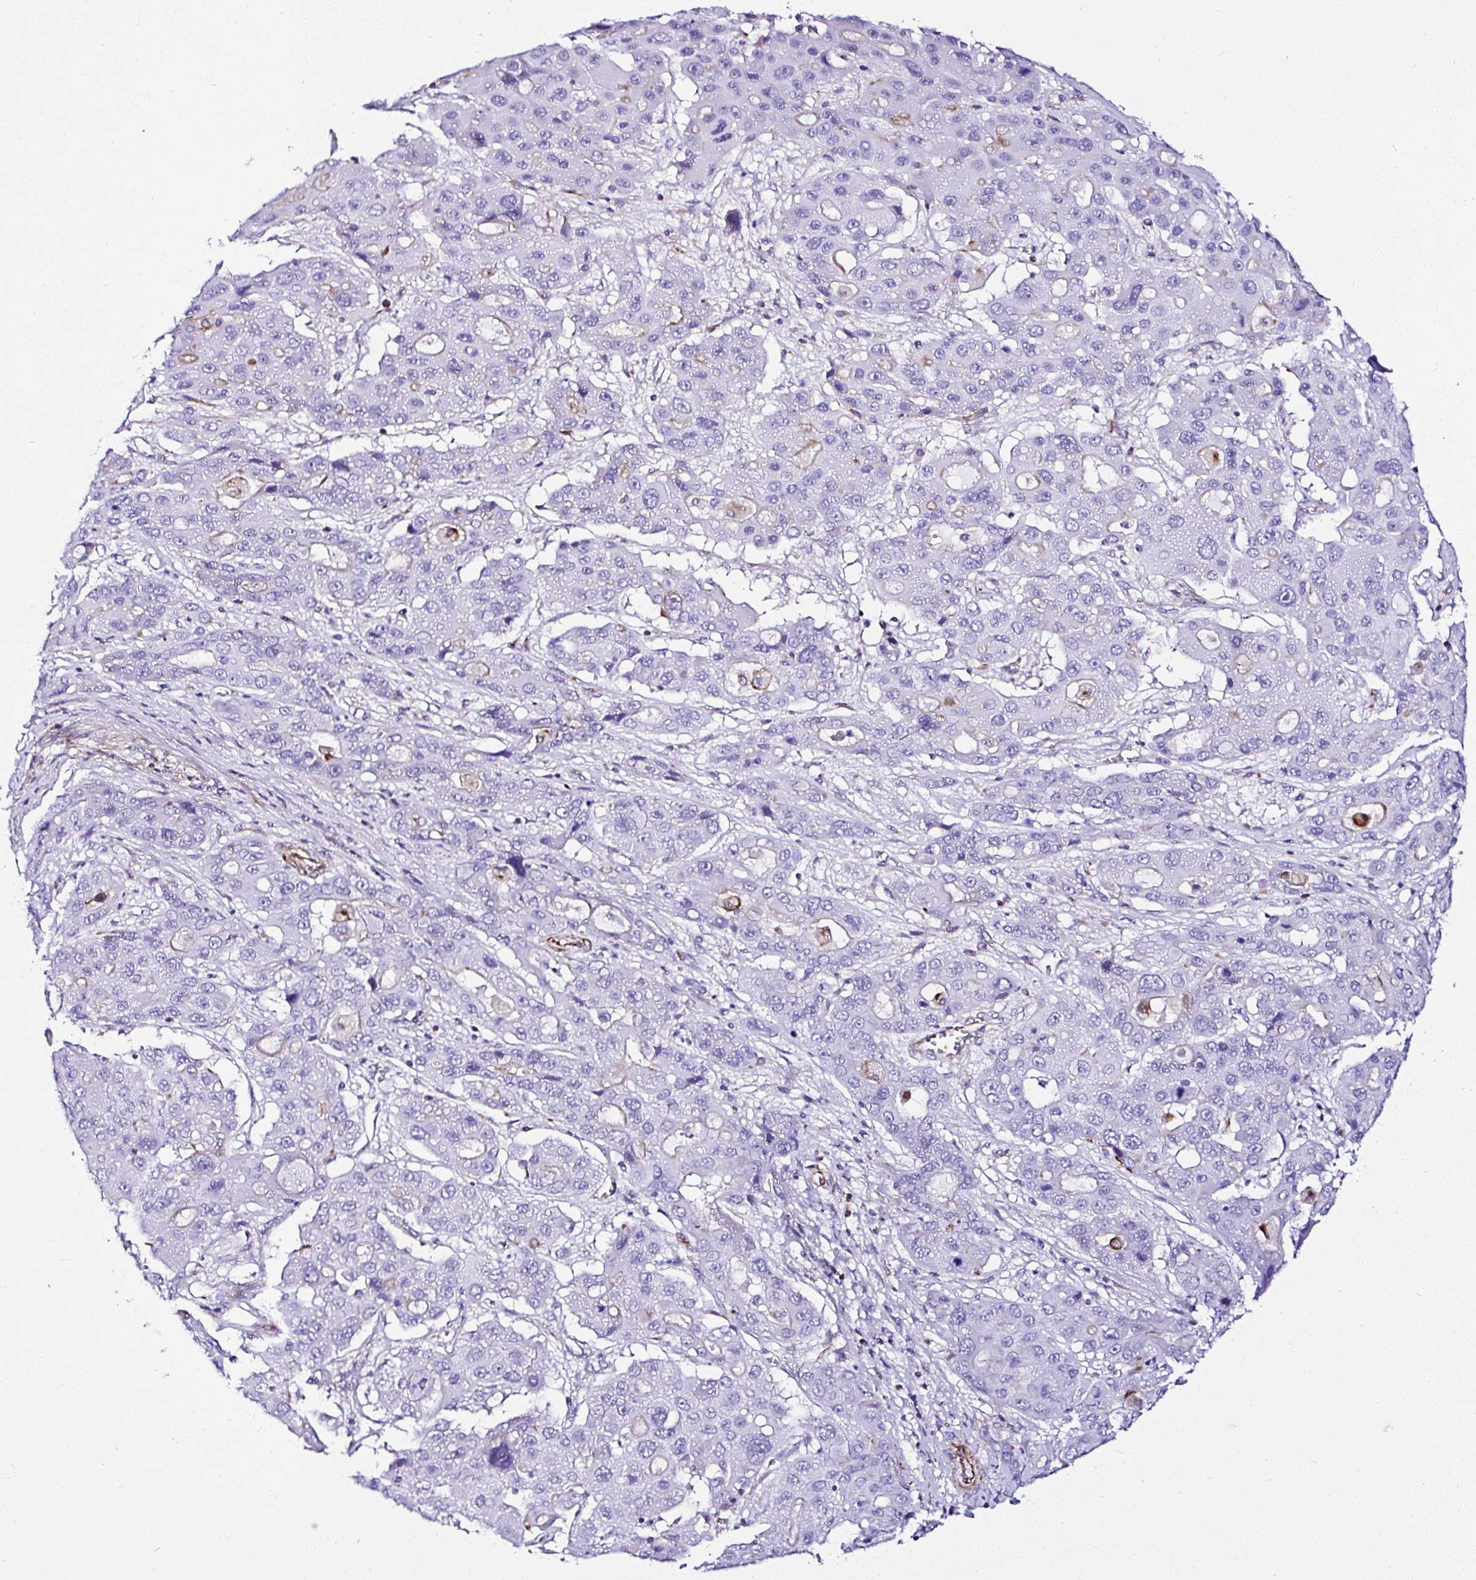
{"staining": {"intensity": "negative", "quantity": "none", "location": "none"}, "tissue": "liver cancer", "cell_type": "Tumor cells", "image_type": "cancer", "snomed": [{"axis": "morphology", "description": "Cholangiocarcinoma"}, {"axis": "topography", "description": "Liver"}], "caption": "Image shows no protein positivity in tumor cells of liver cancer tissue.", "gene": "DEPDC5", "patient": {"sex": "male", "age": 67}}